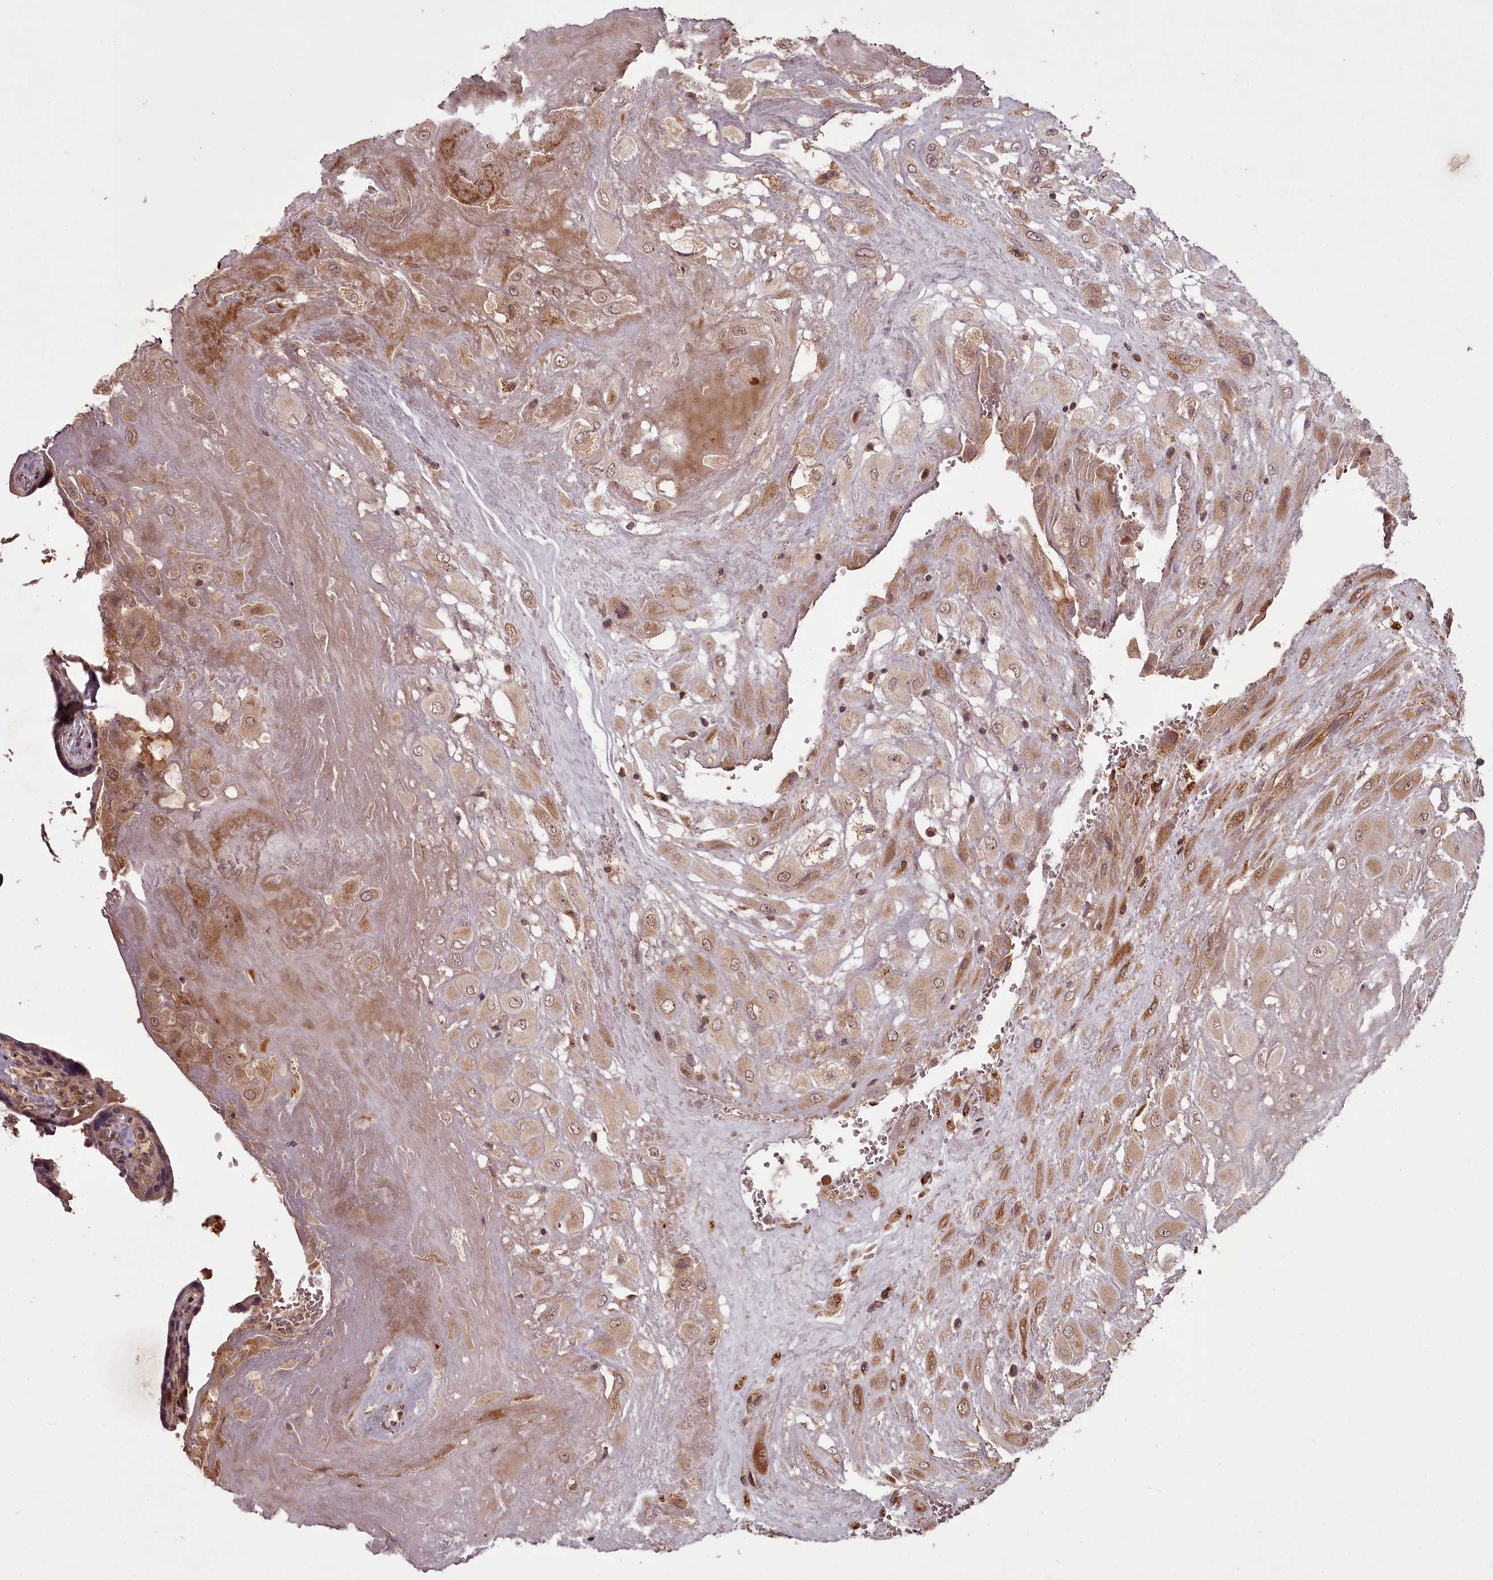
{"staining": {"intensity": "weak", "quantity": ">75%", "location": "cytoplasmic/membranous"}, "tissue": "placenta", "cell_type": "Decidual cells", "image_type": "normal", "snomed": [{"axis": "morphology", "description": "Normal tissue, NOS"}, {"axis": "topography", "description": "Placenta"}], "caption": "Brown immunohistochemical staining in normal human placenta exhibits weak cytoplasmic/membranous positivity in approximately >75% of decidual cells.", "gene": "PCBP2", "patient": {"sex": "female", "age": 37}}